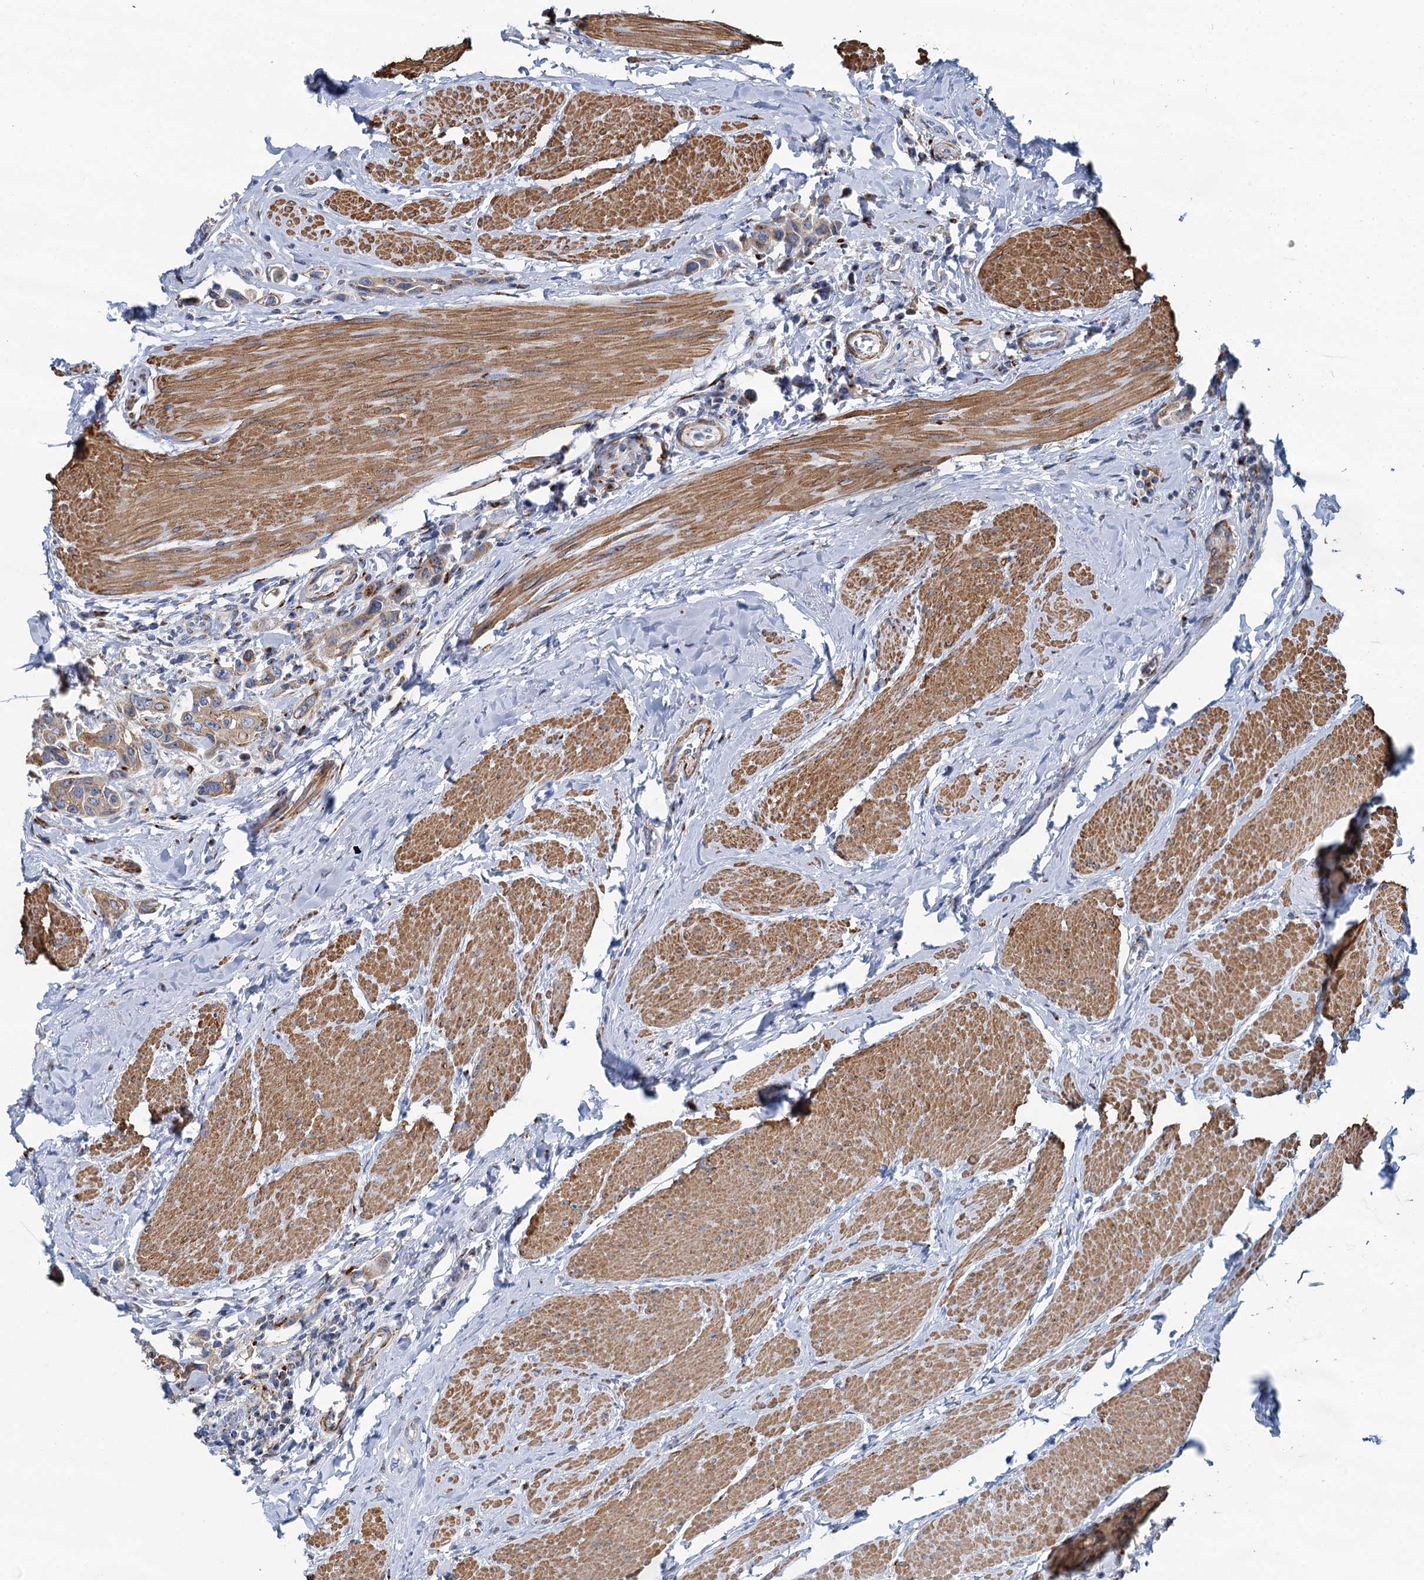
{"staining": {"intensity": "weak", "quantity": ">75%", "location": "cytoplasmic/membranous"}, "tissue": "urothelial cancer", "cell_type": "Tumor cells", "image_type": "cancer", "snomed": [{"axis": "morphology", "description": "Urothelial carcinoma, High grade"}, {"axis": "topography", "description": "Urinary bladder"}], "caption": "Weak cytoplasmic/membranous protein expression is identified in approximately >75% of tumor cells in urothelial carcinoma (high-grade).", "gene": "BET1L", "patient": {"sex": "male", "age": 50}}